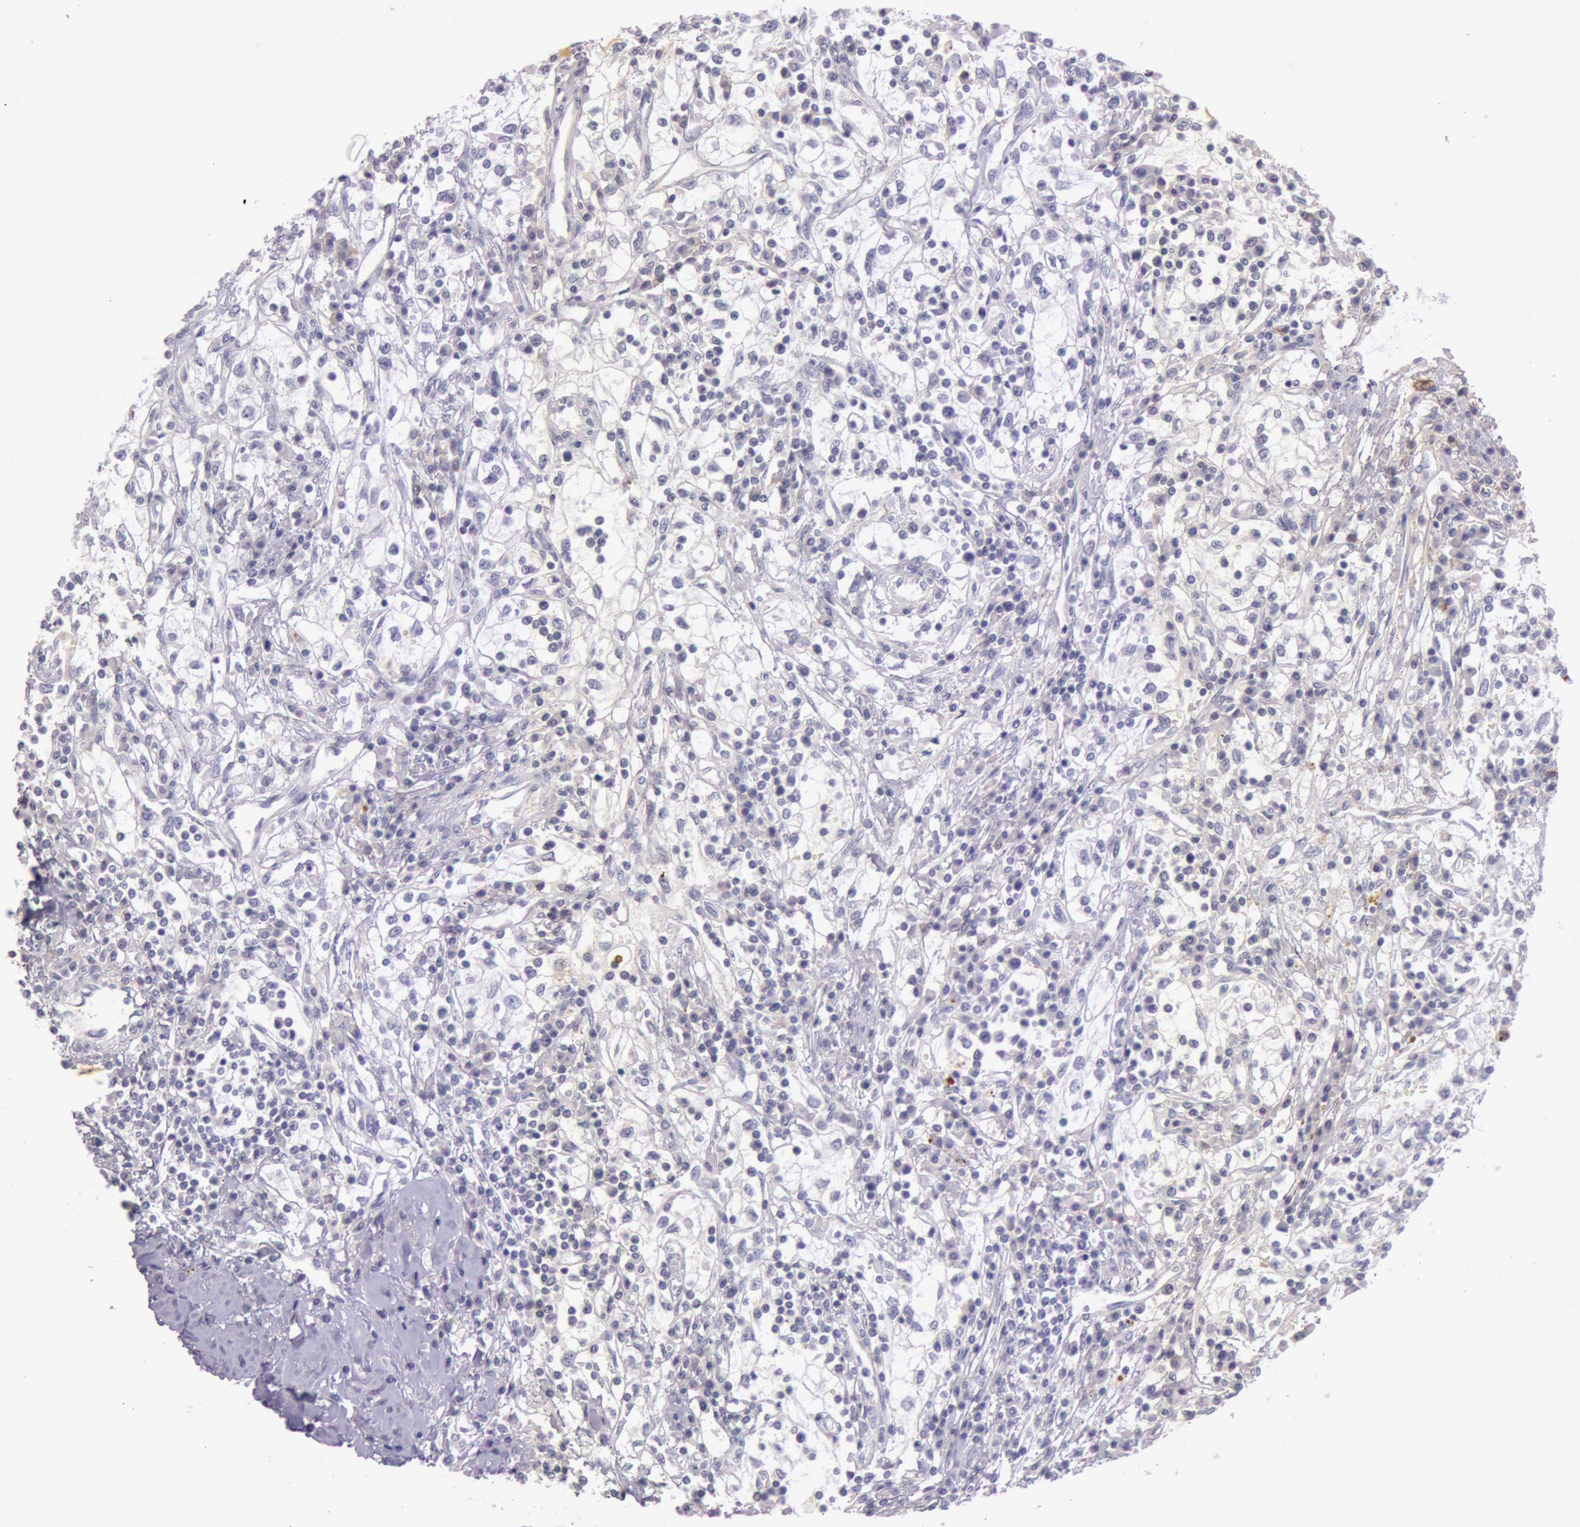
{"staining": {"intensity": "negative", "quantity": "none", "location": "none"}, "tissue": "renal cancer", "cell_type": "Tumor cells", "image_type": "cancer", "snomed": [{"axis": "morphology", "description": "Adenocarcinoma, NOS"}, {"axis": "topography", "description": "Kidney"}], "caption": "Tumor cells are negative for brown protein staining in renal cancer (adenocarcinoma).", "gene": "C4BPA", "patient": {"sex": "male", "age": 82}}